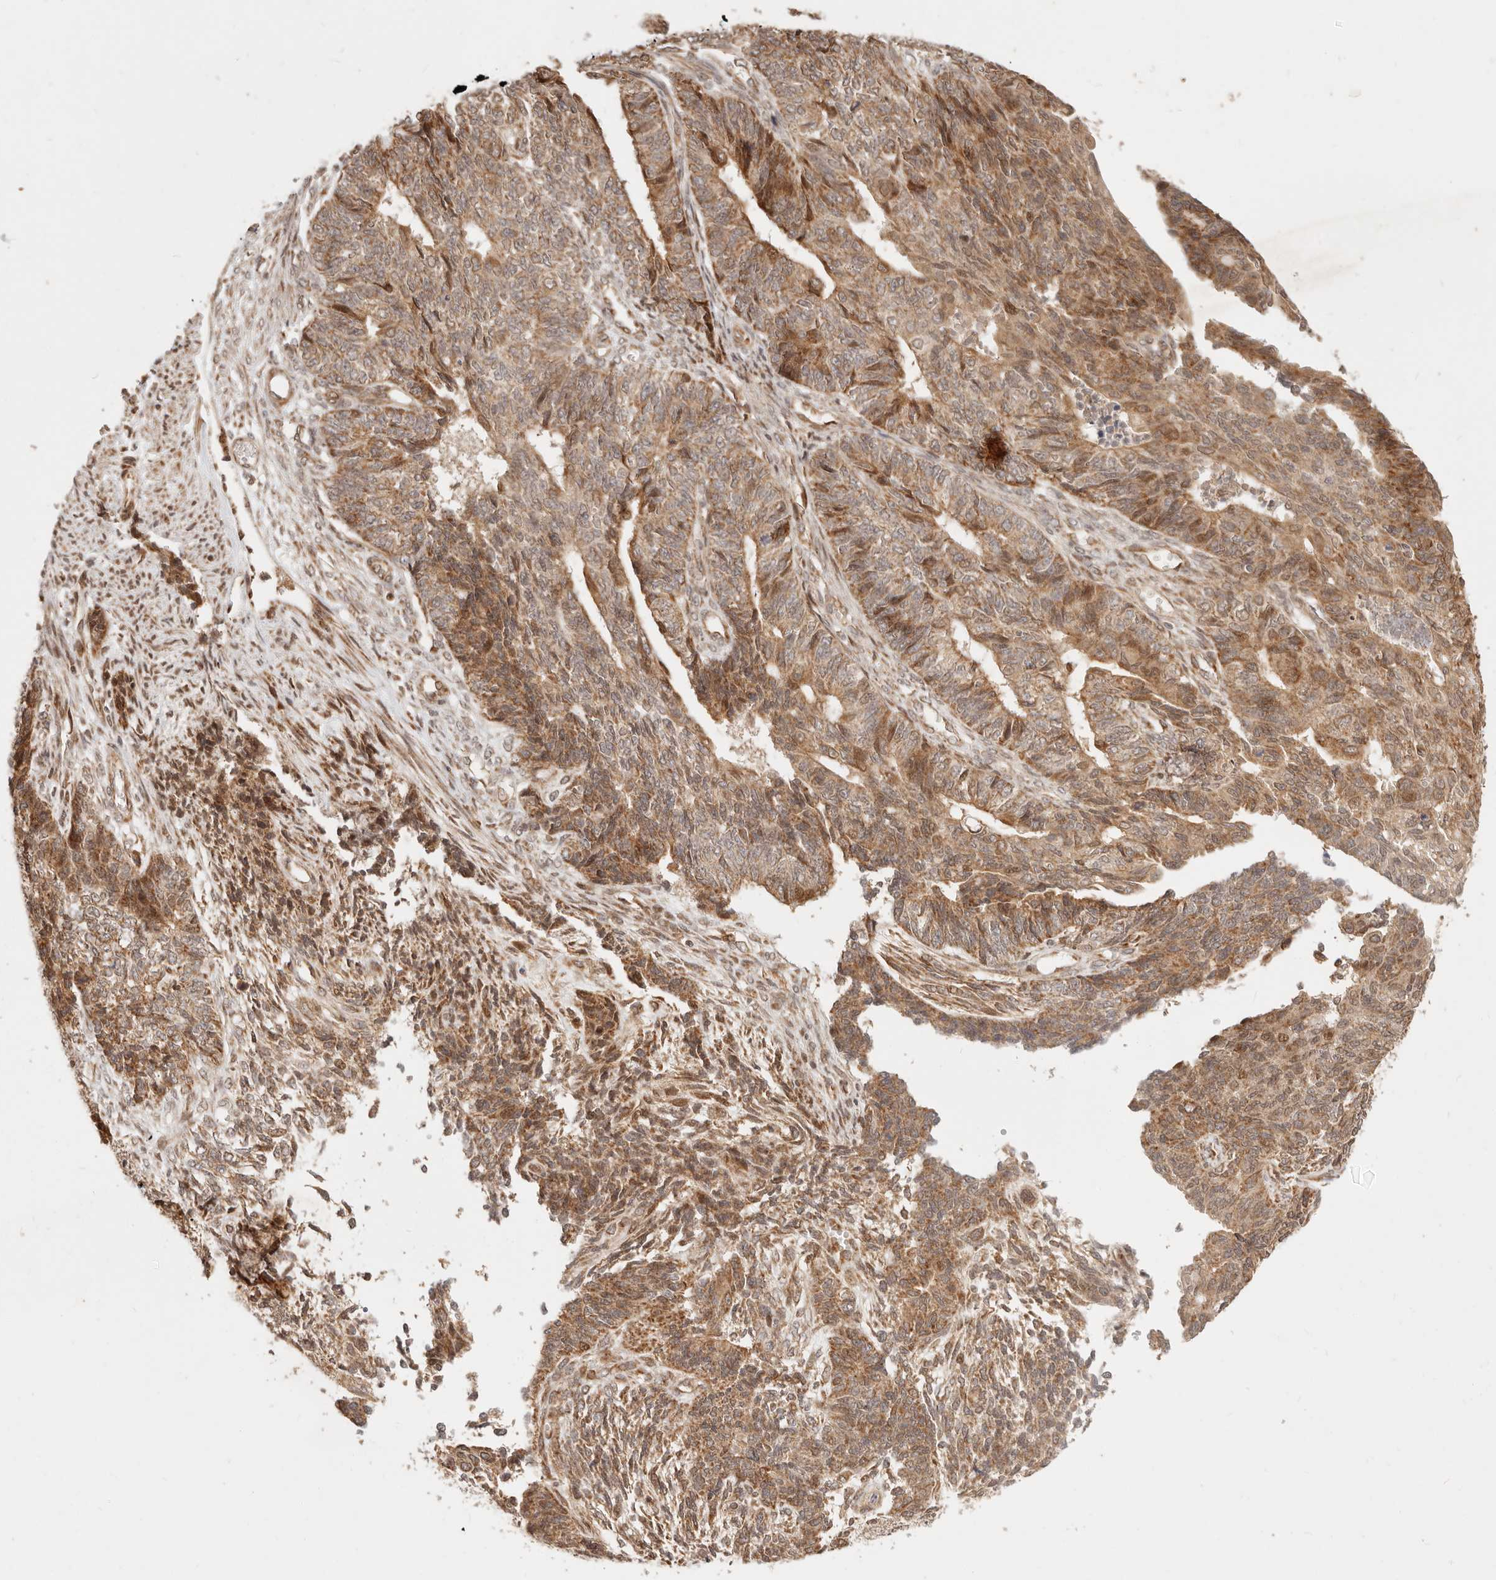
{"staining": {"intensity": "moderate", "quantity": ">75%", "location": "cytoplasmic/membranous"}, "tissue": "endometrial cancer", "cell_type": "Tumor cells", "image_type": "cancer", "snomed": [{"axis": "morphology", "description": "Adenocarcinoma, NOS"}, {"axis": "topography", "description": "Endometrium"}], "caption": "Tumor cells display medium levels of moderate cytoplasmic/membranous staining in about >75% of cells in endometrial cancer (adenocarcinoma).", "gene": "TIMM17A", "patient": {"sex": "female", "age": 32}}